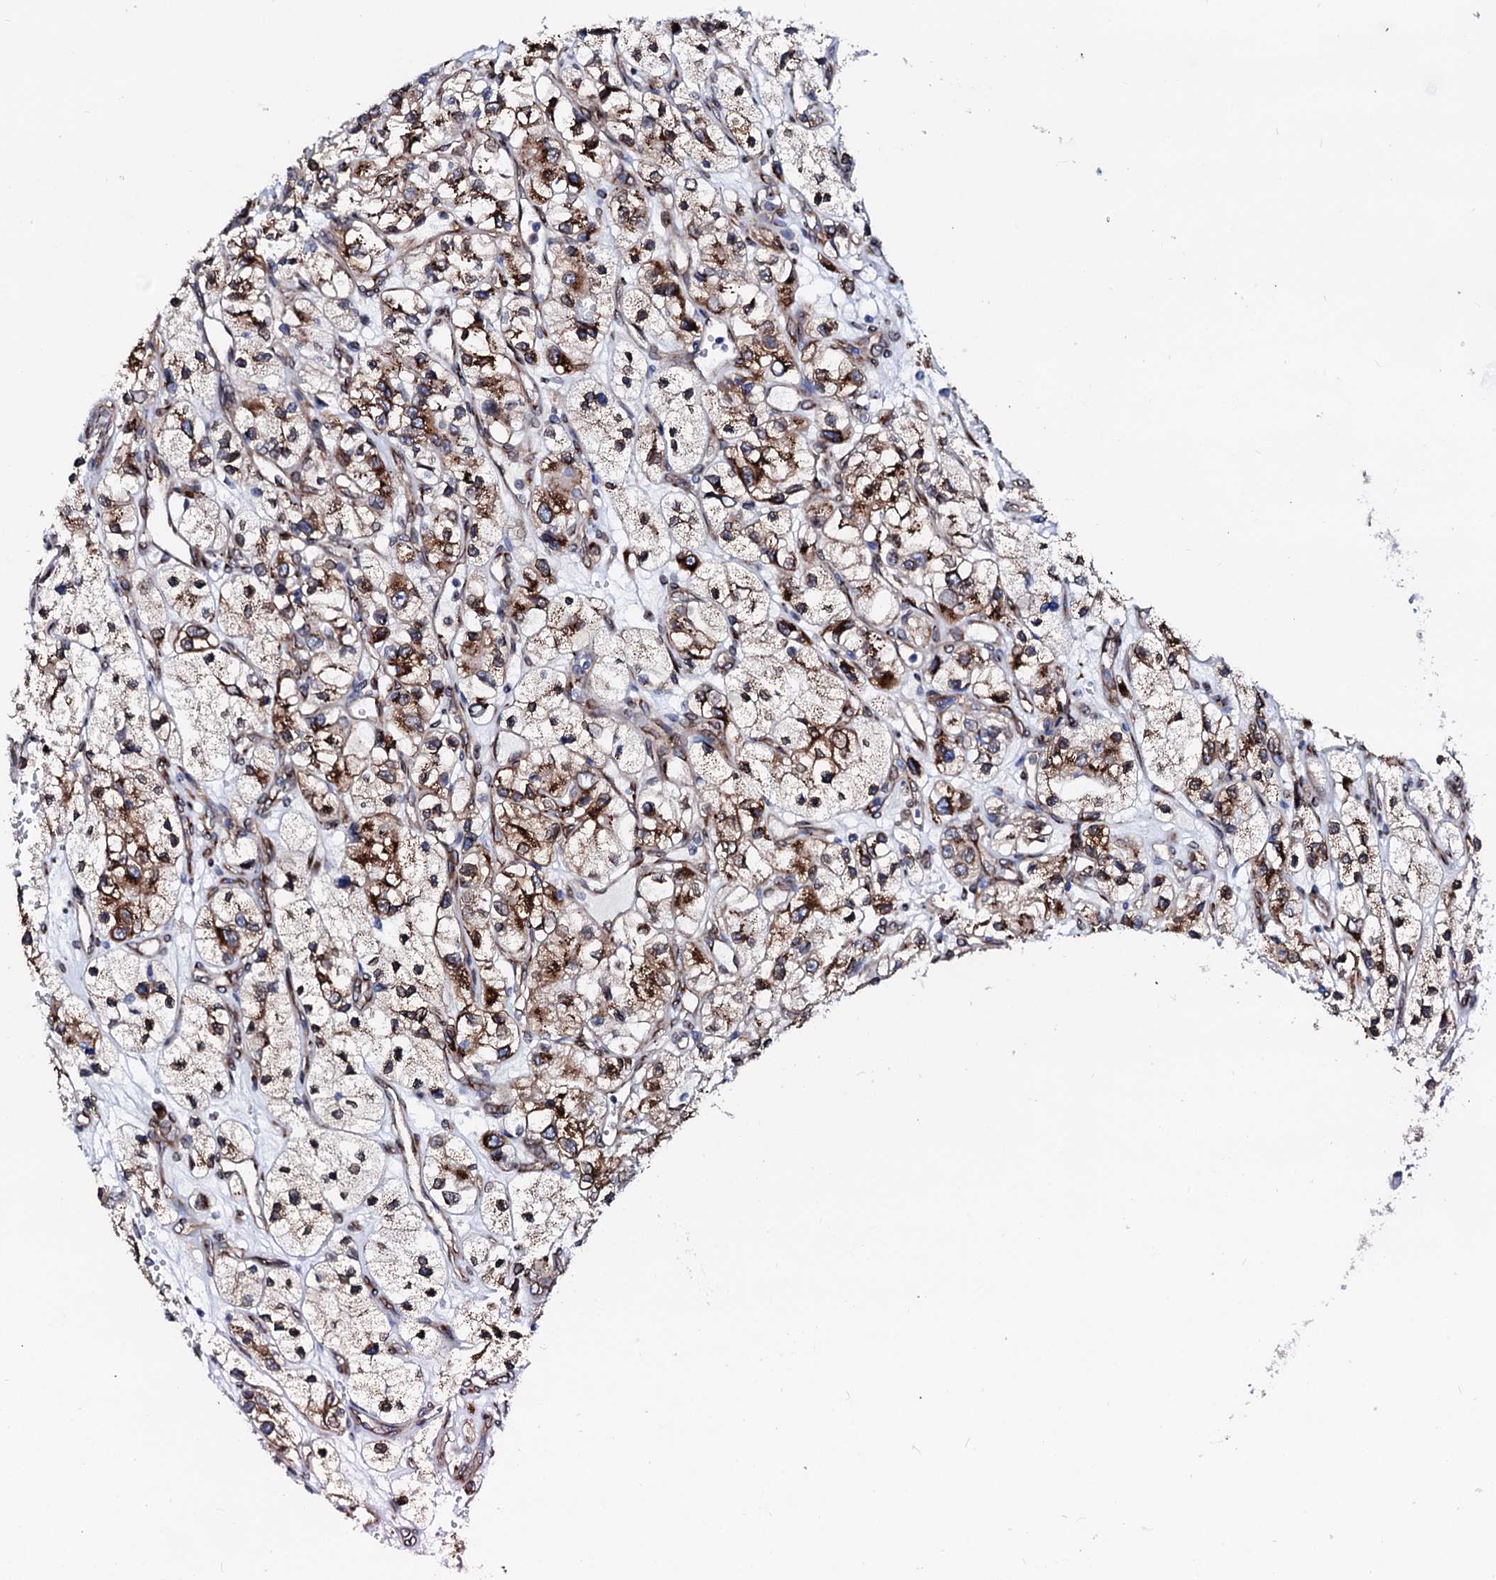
{"staining": {"intensity": "moderate", "quantity": ">75%", "location": "cytoplasmic/membranous"}, "tissue": "renal cancer", "cell_type": "Tumor cells", "image_type": "cancer", "snomed": [{"axis": "morphology", "description": "Adenocarcinoma, NOS"}, {"axis": "topography", "description": "Kidney"}], "caption": "The photomicrograph shows staining of adenocarcinoma (renal), revealing moderate cytoplasmic/membranous protein staining (brown color) within tumor cells.", "gene": "TMCO3", "patient": {"sex": "female", "age": 57}}